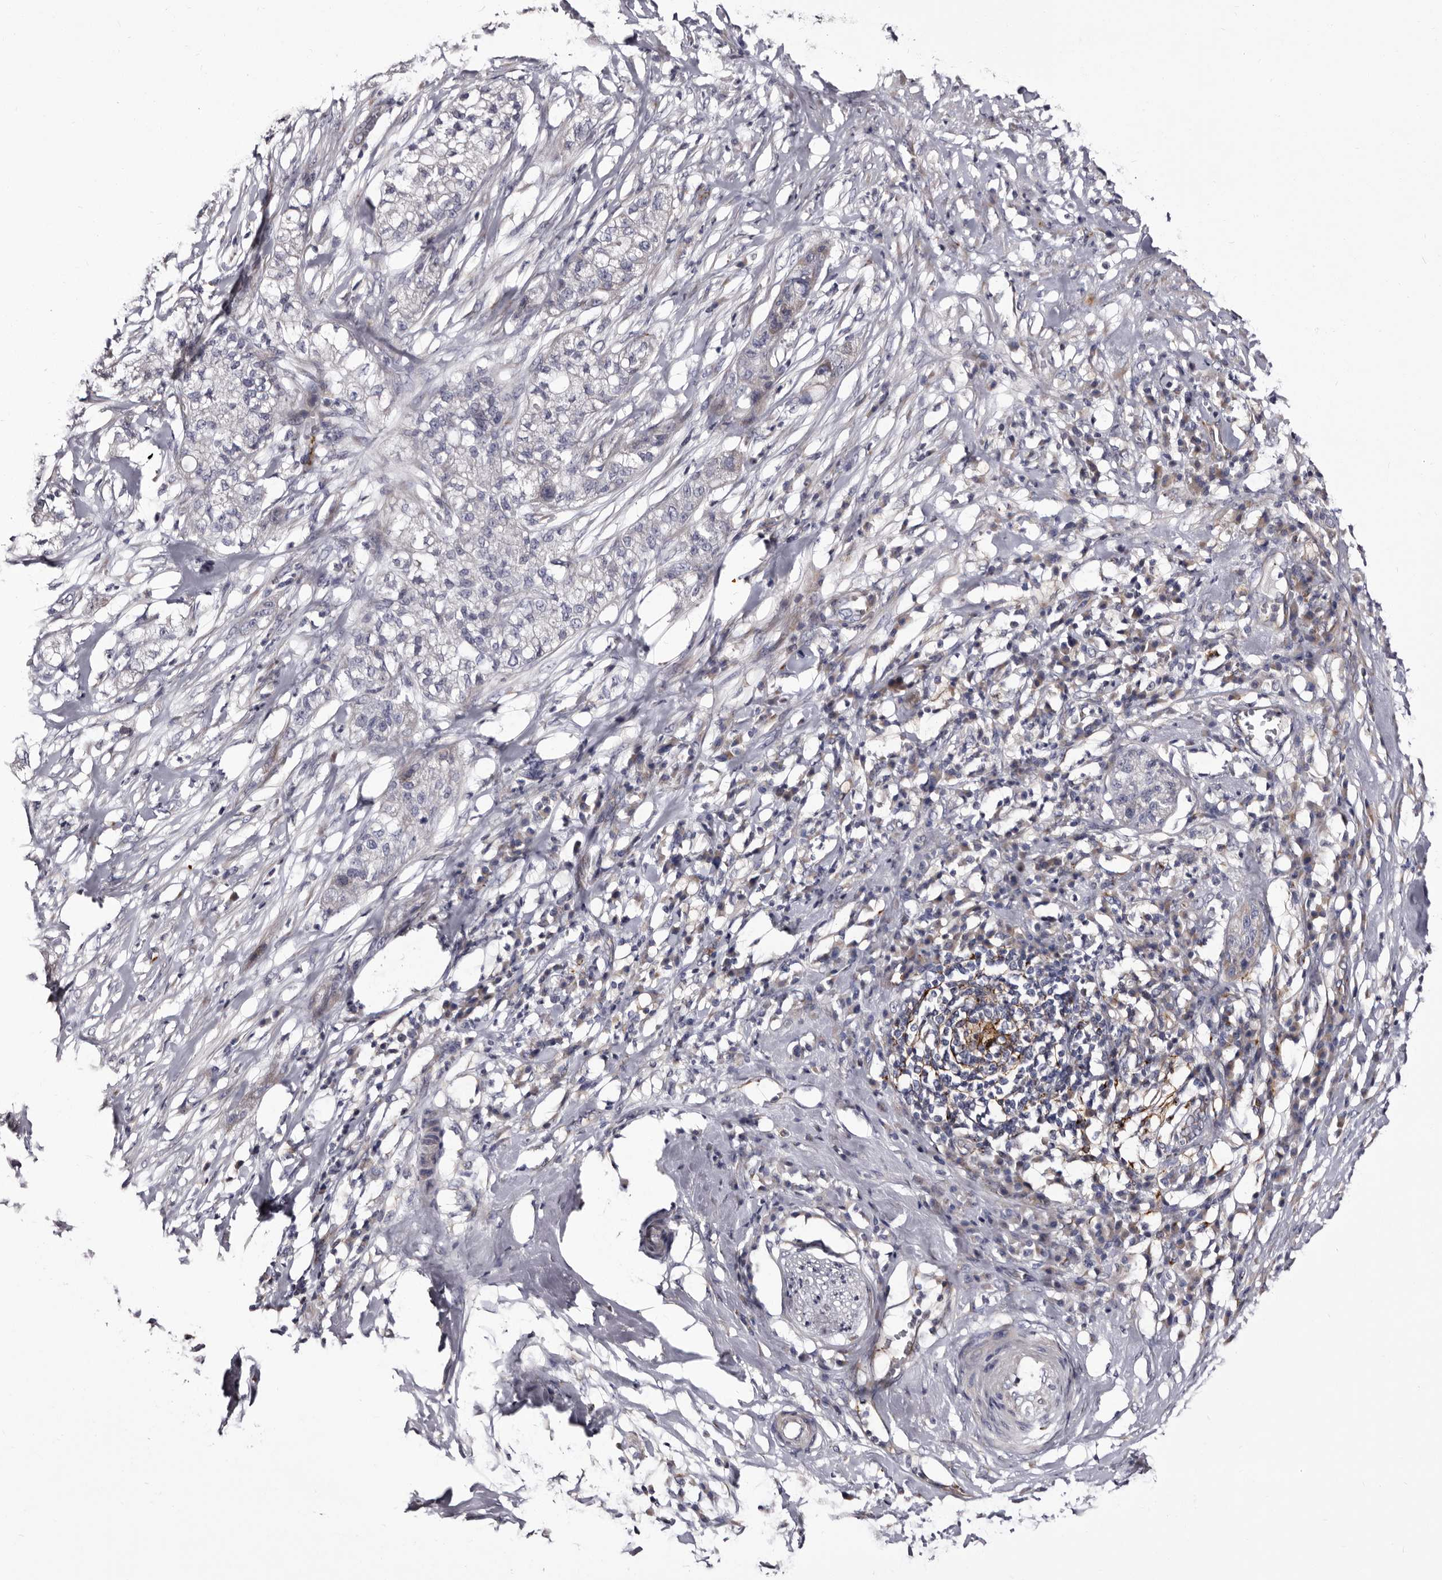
{"staining": {"intensity": "negative", "quantity": "none", "location": "none"}, "tissue": "pancreatic cancer", "cell_type": "Tumor cells", "image_type": "cancer", "snomed": [{"axis": "morphology", "description": "Adenocarcinoma, NOS"}, {"axis": "topography", "description": "Pancreas"}], "caption": "Human adenocarcinoma (pancreatic) stained for a protein using immunohistochemistry shows no positivity in tumor cells.", "gene": "AUNIP", "patient": {"sex": "female", "age": 78}}